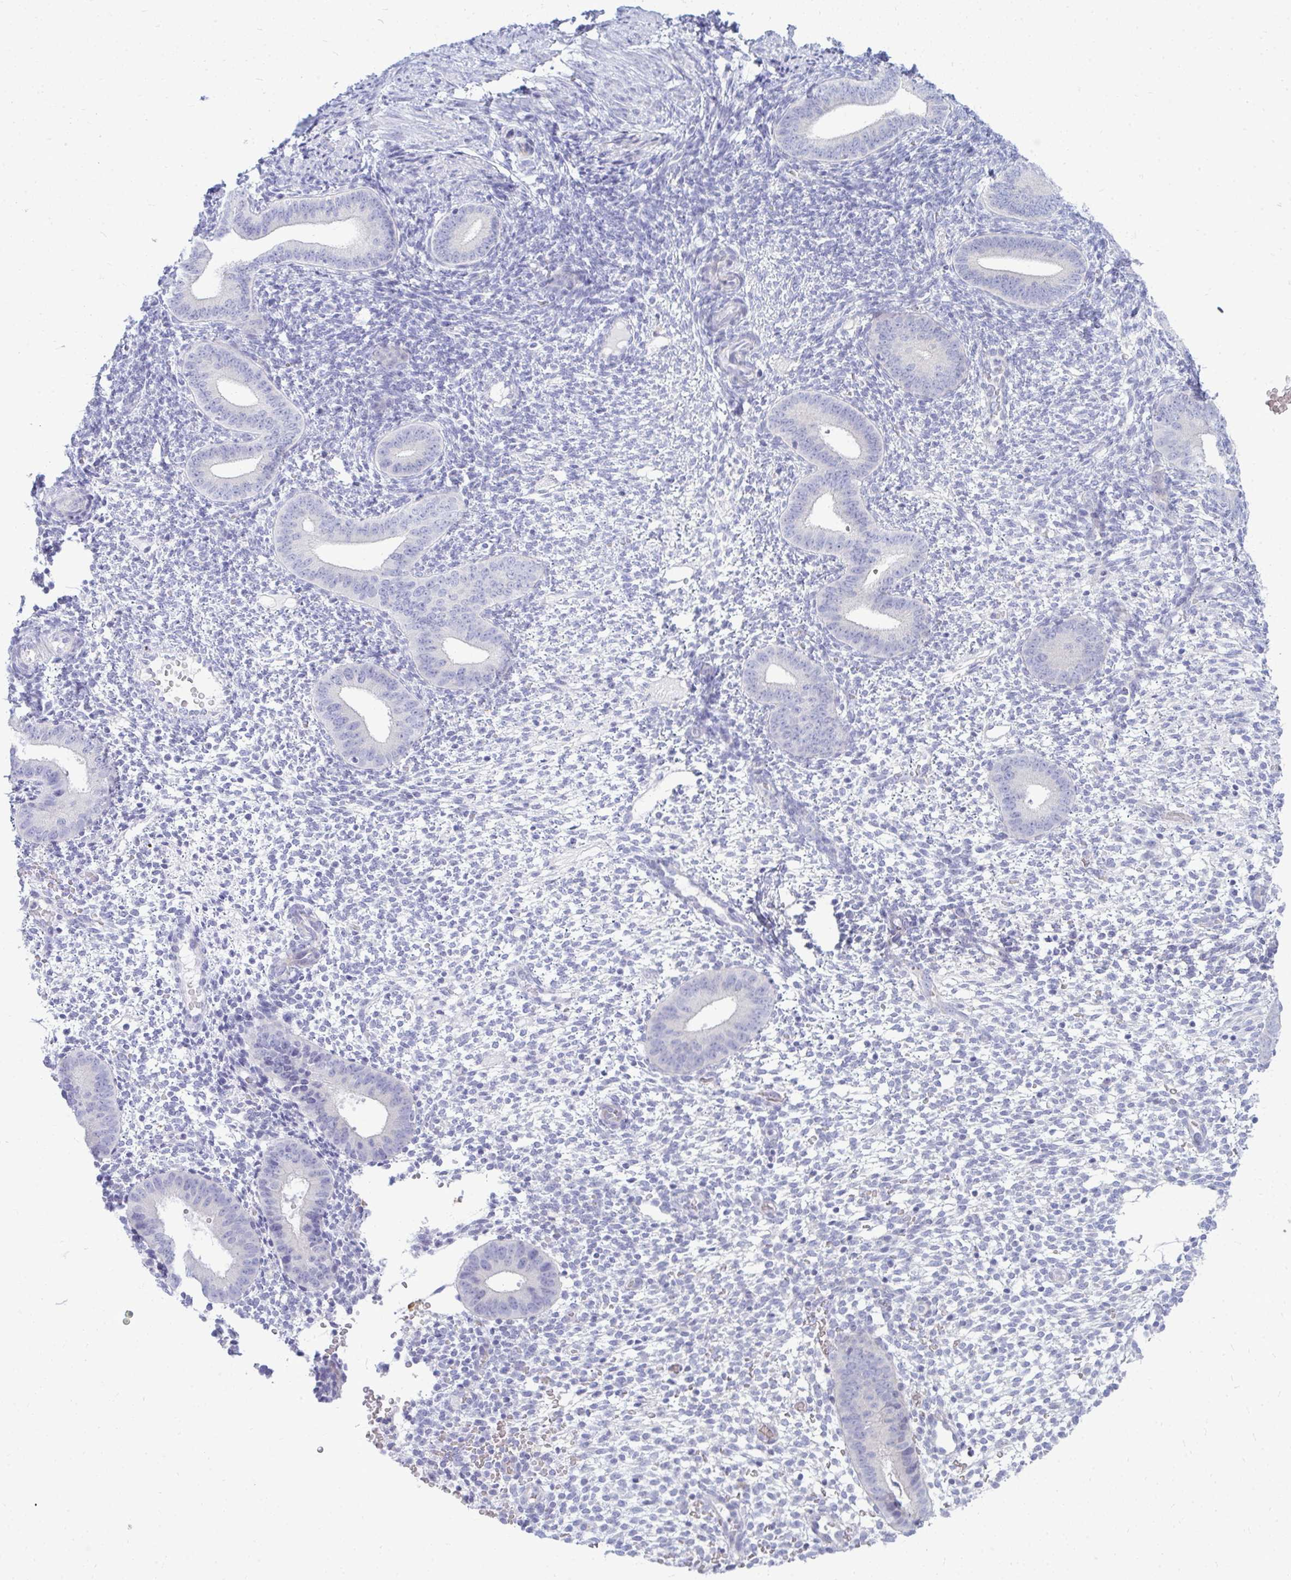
{"staining": {"intensity": "negative", "quantity": "none", "location": "none"}, "tissue": "endometrium", "cell_type": "Cells in endometrial stroma", "image_type": "normal", "snomed": [{"axis": "morphology", "description": "Normal tissue, NOS"}, {"axis": "topography", "description": "Endometrium"}], "caption": "Cells in endometrial stroma are negative for protein expression in unremarkable human endometrium. (DAB IHC, high magnification).", "gene": "TSPEAR", "patient": {"sex": "female", "age": 40}}